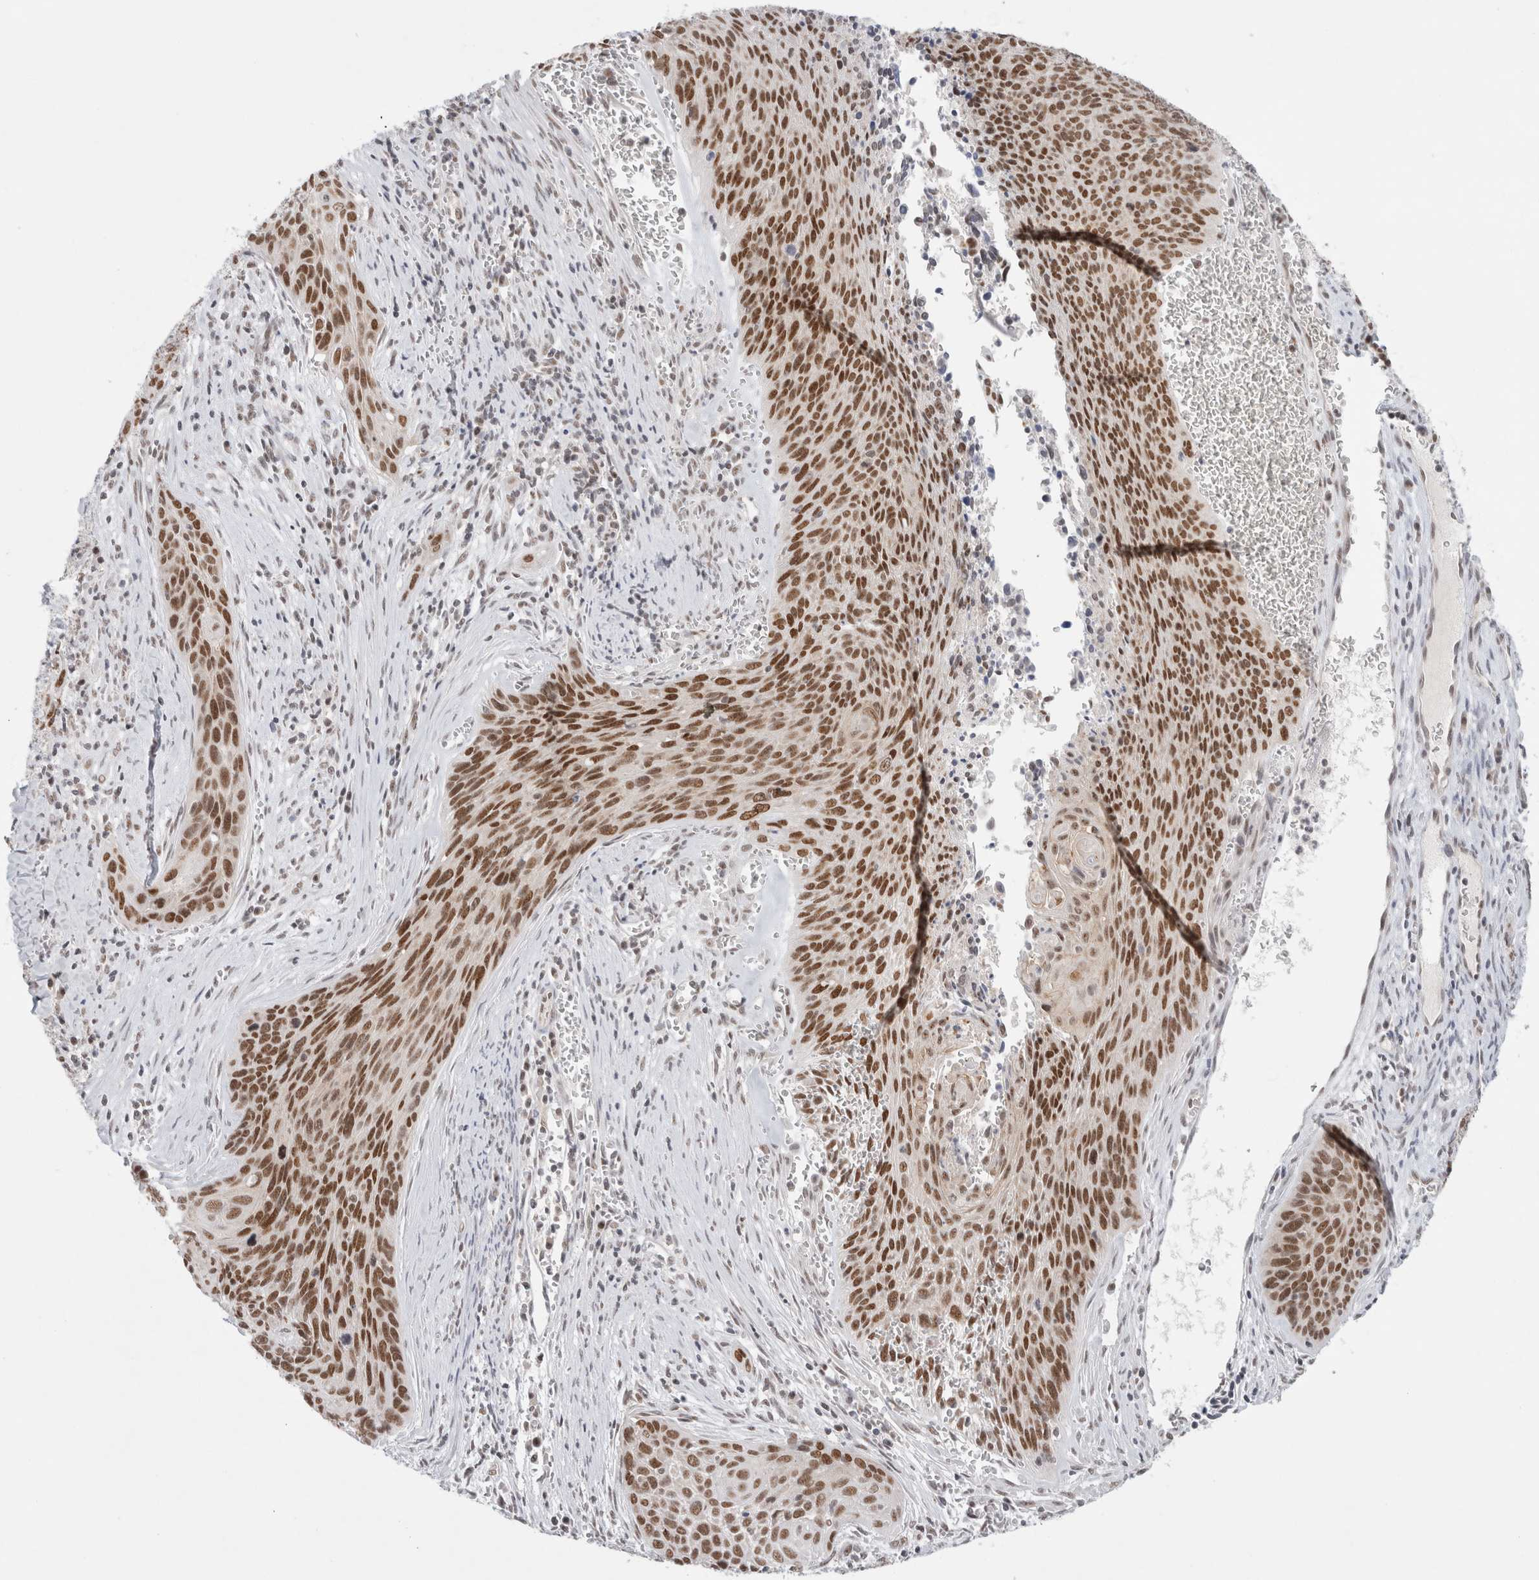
{"staining": {"intensity": "strong", "quantity": ">75%", "location": "nuclear"}, "tissue": "cervical cancer", "cell_type": "Tumor cells", "image_type": "cancer", "snomed": [{"axis": "morphology", "description": "Squamous cell carcinoma, NOS"}, {"axis": "topography", "description": "Cervix"}], "caption": "A high amount of strong nuclear staining is appreciated in approximately >75% of tumor cells in cervical cancer tissue.", "gene": "TRMT12", "patient": {"sex": "female", "age": 55}}